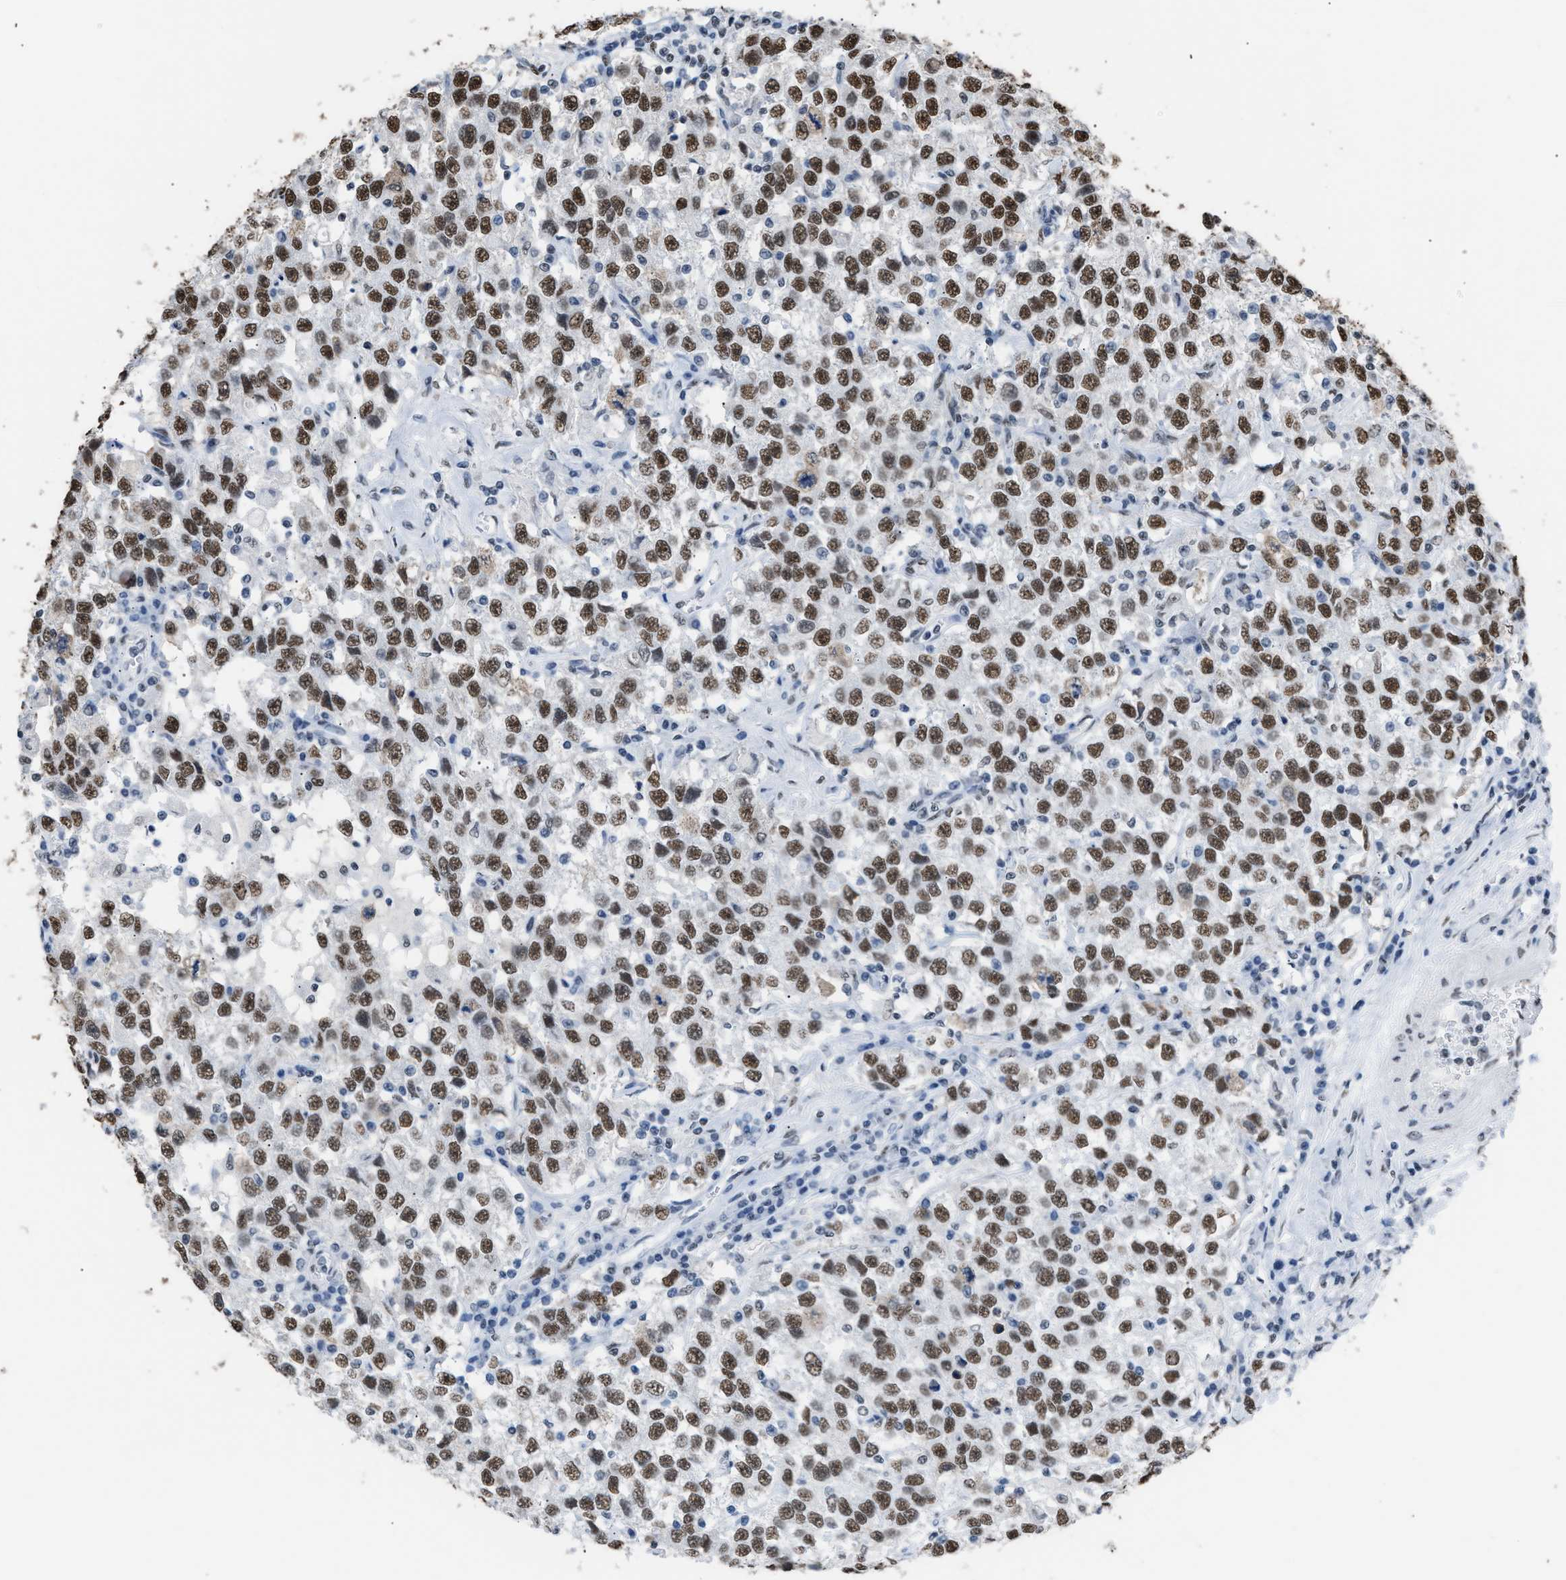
{"staining": {"intensity": "moderate", "quantity": ">75%", "location": "nuclear"}, "tissue": "testis cancer", "cell_type": "Tumor cells", "image_type": "cancer", "snomed": [{"axis": "morphology", "description": "Seminoma, NOS"}, {"axis": "topography", "description": "Testis"}], "caption": "IHC histopathology image of neoplastic tissue: testis seminoma stained using immunohistochemistry (IHC) exhibits medium levels of moderate protein expression localized specifically in the nuclear of tumor cells, appearing as a nuclear brown color.", "gene": "CCAR2", "patient": {"sex": "male", "age": 41}}